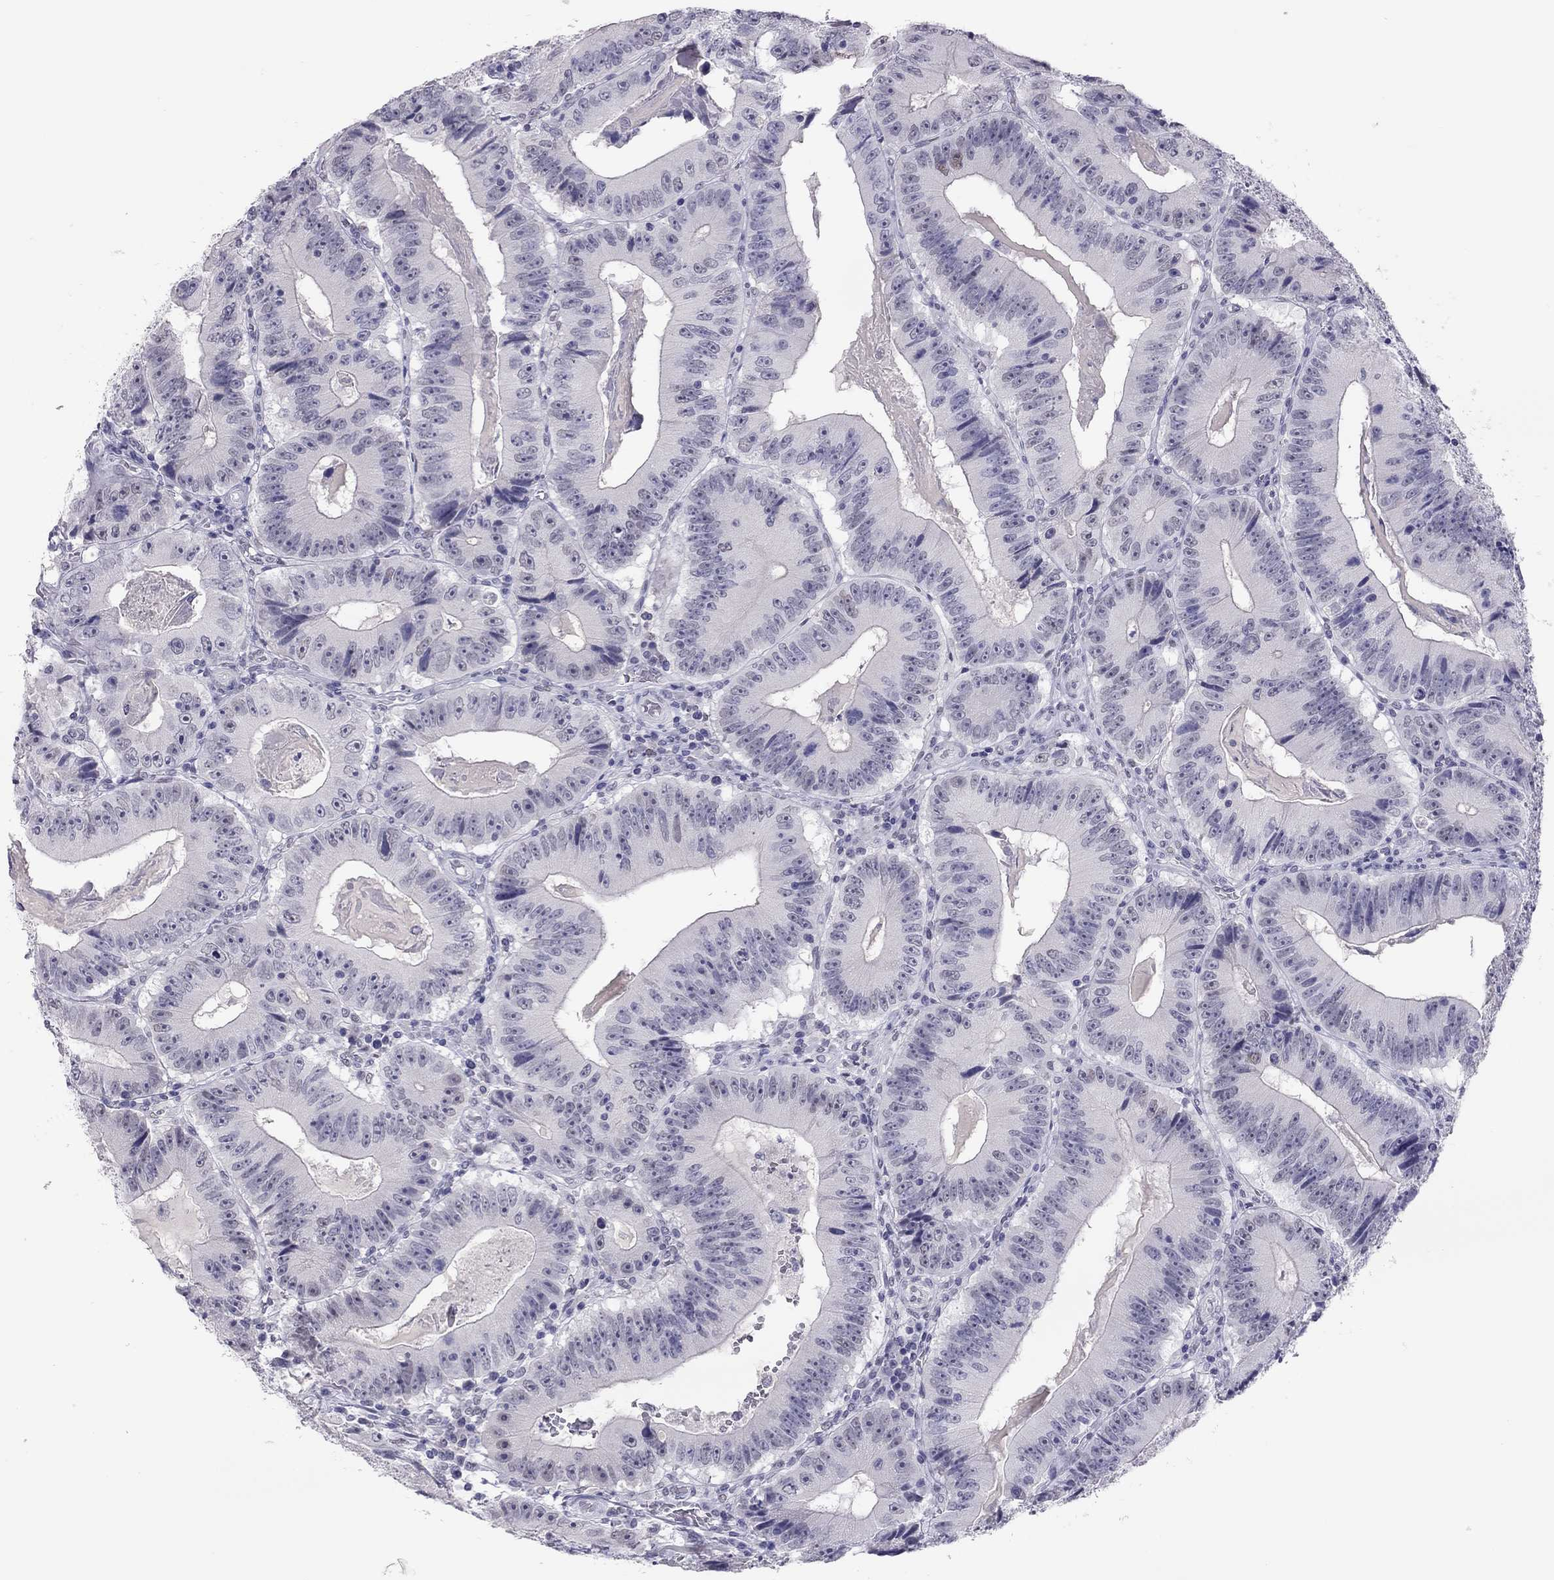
{"staining": {"intensity": "negative", "quantity": "none", "location": "none"}, "tissue": "colorectal cancer", "cell_type": "Tumor cells", "image_type": "cancer", "snomed": [{"axis": "morphology", "description": "Adenocarcinoma, NOS"}, {"axis": "topography", "description": "Colon"}], "caption": "IHC micrograph of neoplastic tissue: adenocarcinoma (colorectal) stained with DAB reveals no significant protein expression in tumor cells. (Stains: DAB (3,3'-diaminobenzidine) immunohistochemistry with hematoxylin counter stain, Microscopy: brightfield microscopy at high magnification).", "gene": "PHOX2A", "patient": {"sex": "female", "age": 86}}